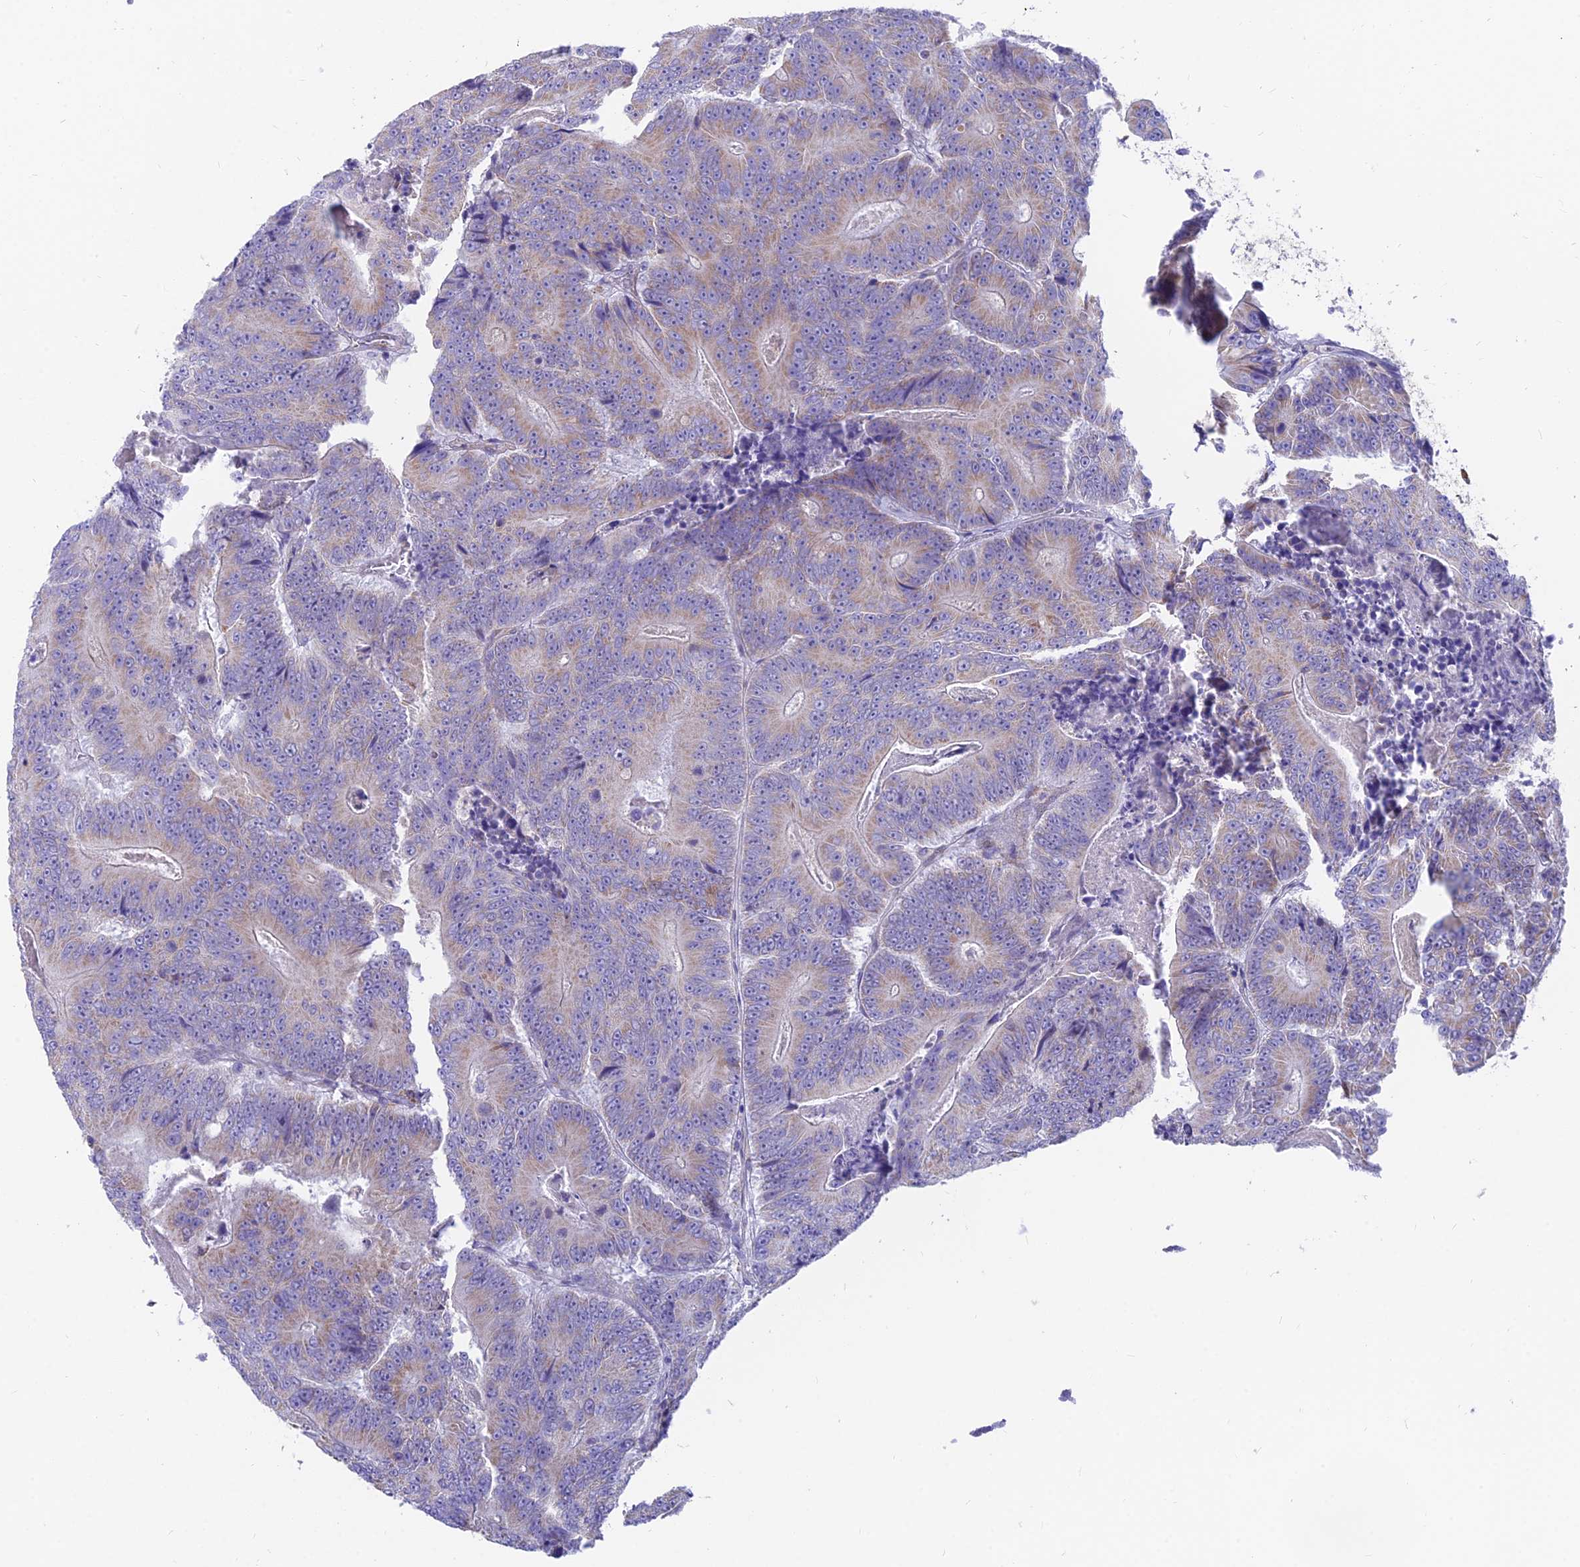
{"staining": {"intensity": "moderate", "quantity": ">75%", "location": "cytoplasmic/membranous"}, "tissue": "colorectal cancer", "cell_type": "Tumor cells", "image_type": "cancer", "snomed": [{"axis": "morphology", "description": "Adenocarcinoma, NOS"}, {"axis": "topography", "description": "Colon"}], "caption": "A brown stain shows moderate cytoplasmic/membranous expression of a protein in colorectal cancer tumor cells.", "gene": "TIGD6", "patient": {"sex": "male", "age": 83}}